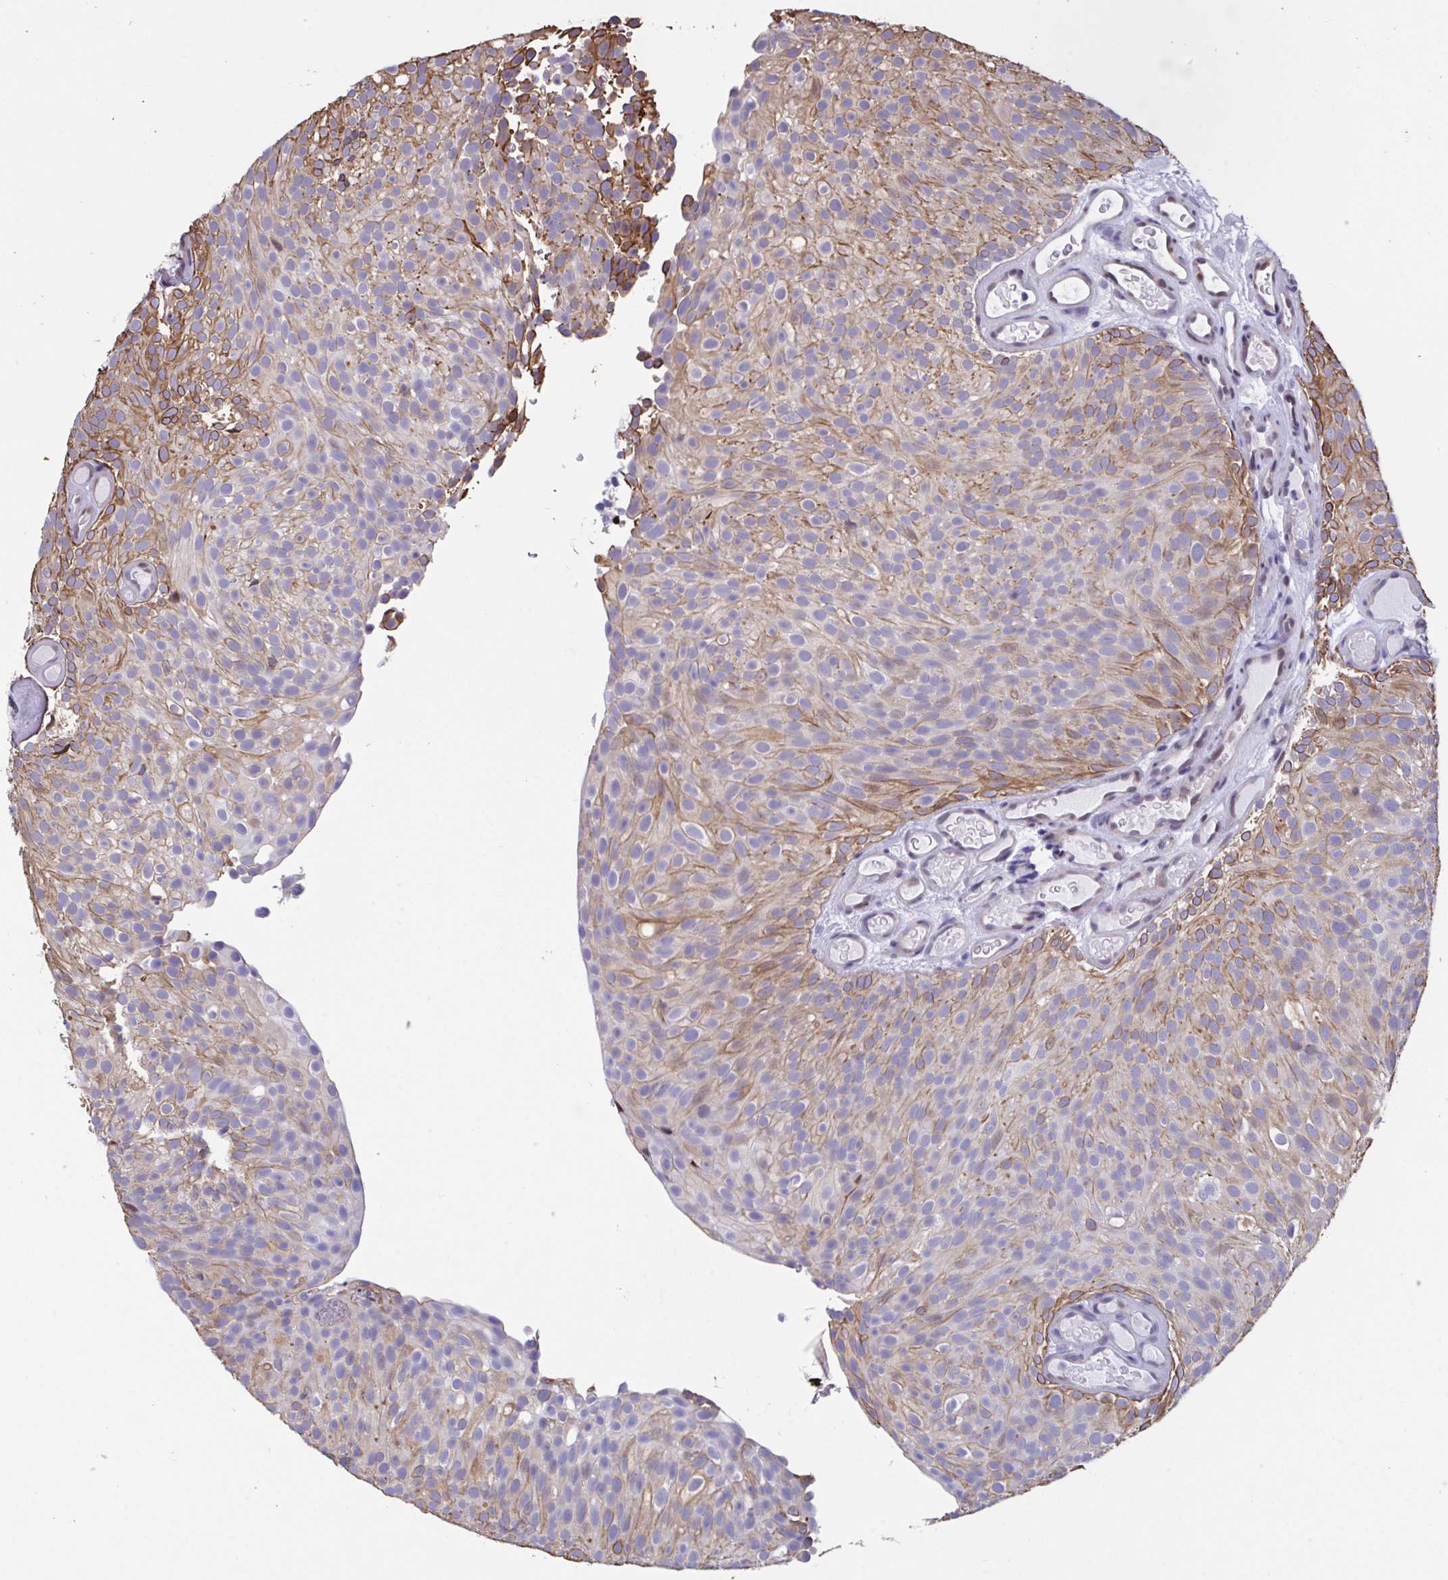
{"staining": {"intensity": "moderate", "quantity": "25%-75%", "location": "cytoplasmic/membranous"}, "tissue": "urothelial cancer", "cell_type": "Tumor cells", "image_type": "cancer", "snomed": [{"axis": "morphology", "description": "Urothelial carcinoma, Low grade"}, {"axis": "topography", "description": "Urinary bladder"}], "caption": "Tumor cells display moderate cytoplasmic/membranous staining in approximately 25%-75% of cells in low-grade urothelial carcinoma.", "gene": "PELI2", "patient": {"sex": "male", "age": 78}}